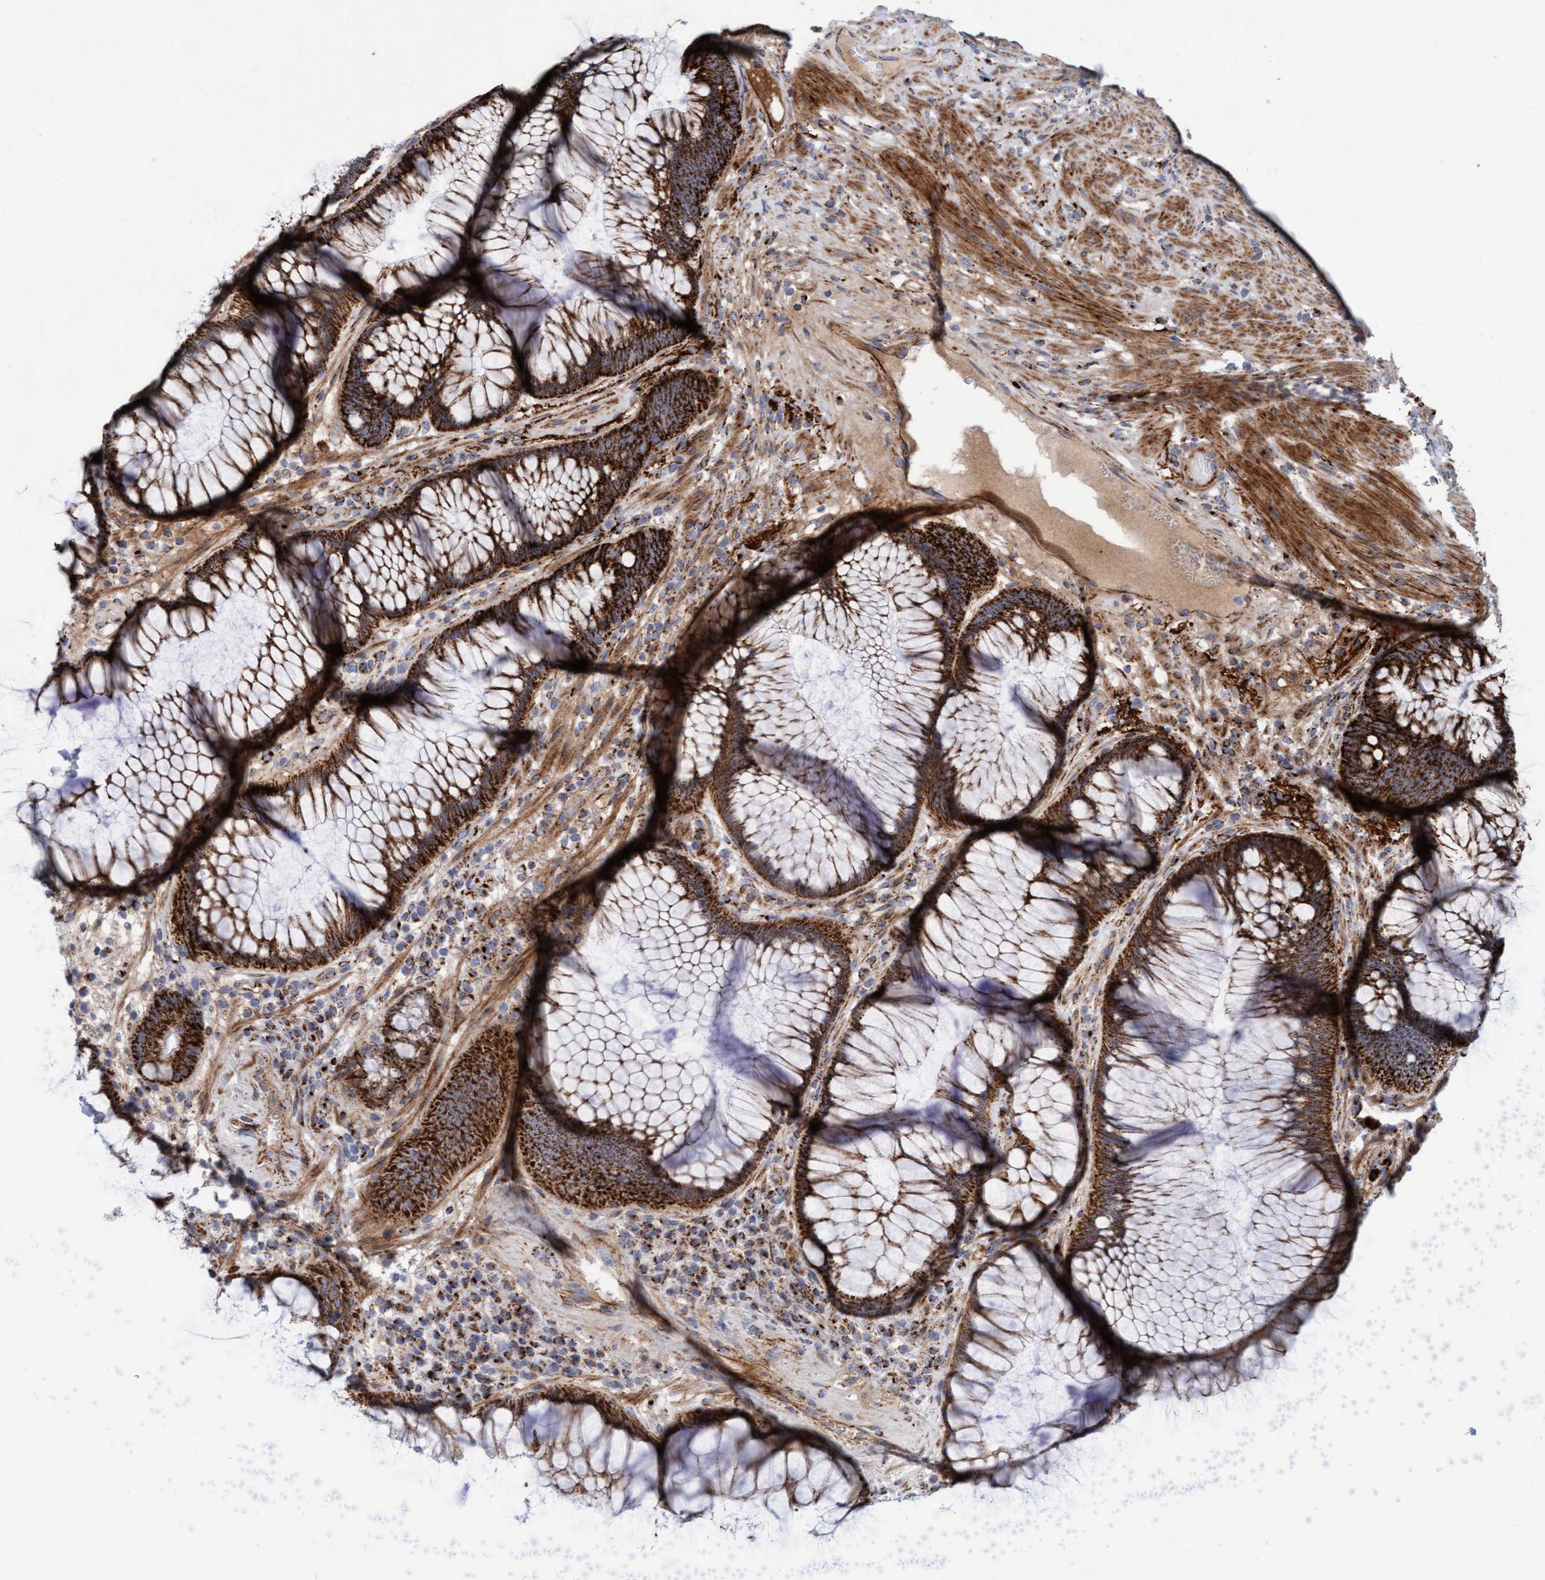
{"staining": {"intensity": "strong", "quantity": ">75%", "location": "cytoplasmic/membranous"}, "tissue": "rectum", "cell_type": "Glandular cells", "image_type": "normal", "snomed": [{"axis": "morphology", "description": "Normal tissue, NOS"}, {"axis": "topography", "description": "Rectum"}], "caption": "Immunohistochemical staining of benign rectum shows >75% levels of strong cytoplasmic/membranous protein expression in approximately >75% of glandular cells. The protein of interest is shown in brown color, while the nuclei are stained blue.", "gene": "GGTA1", "patient": {"sex": "male", "age": 51}}